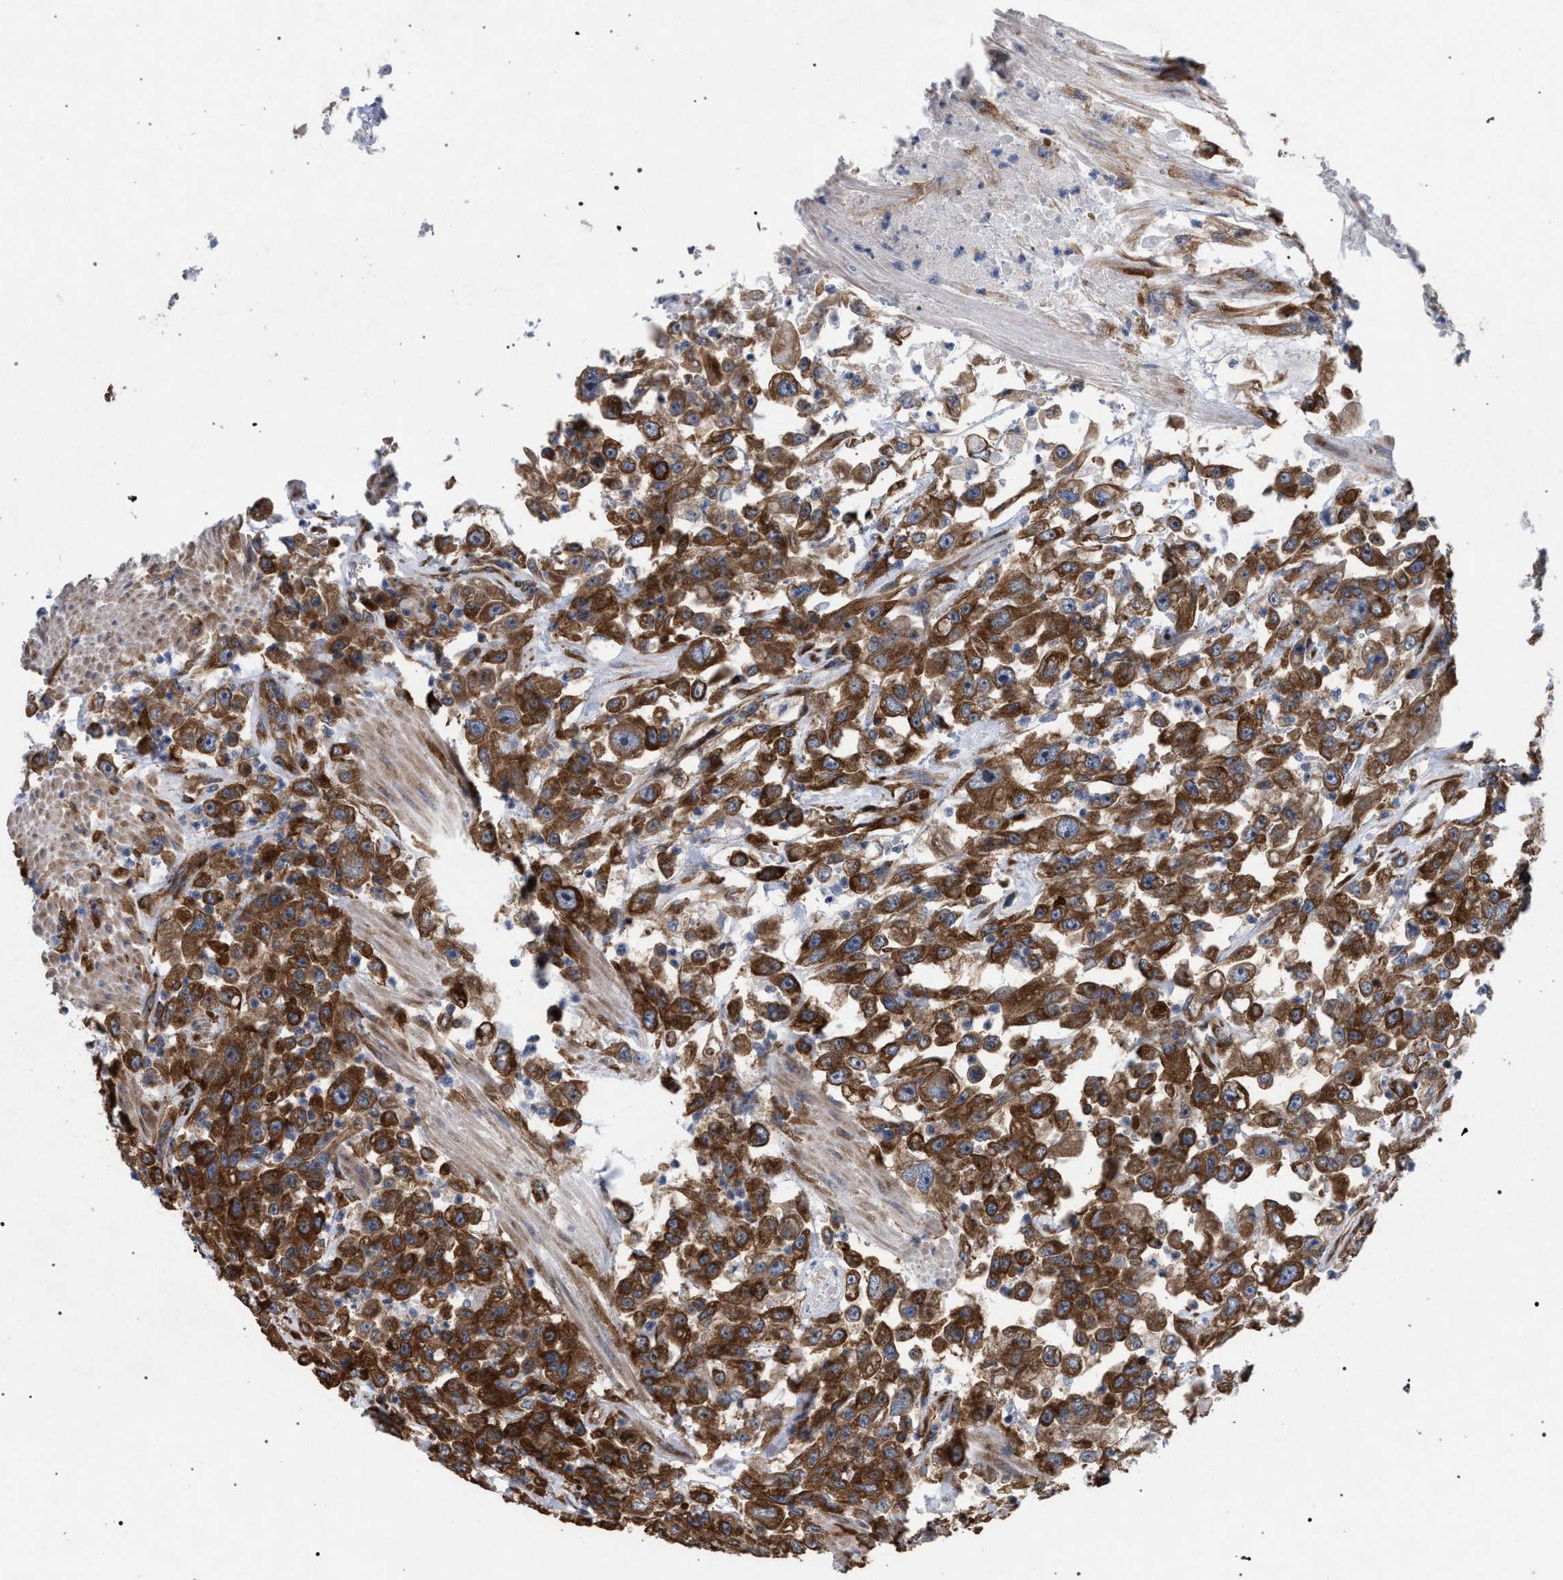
{"staining": {"intensity": "strong", "quantity": ">75%", "location": "cytoplasmic/membranous"}, "tissue": "urothelial cancer", "cell_type": "Tumor cells", "image_type": "cancer", "snomed": [{"axis": "morphology", "description": "Urothelial carcinoma, High grade"}, {"axis": "topography", "description": "Urinary bladder"}], "caption": "DAB immunohistochemical staining of high-grade urothelial carcinoma reveals strong cytoplasmic/membranous protein expression in about >75% of tumor cells.", "gene": "CDR2L", "patient": {"sex": "male", "age": 46}}